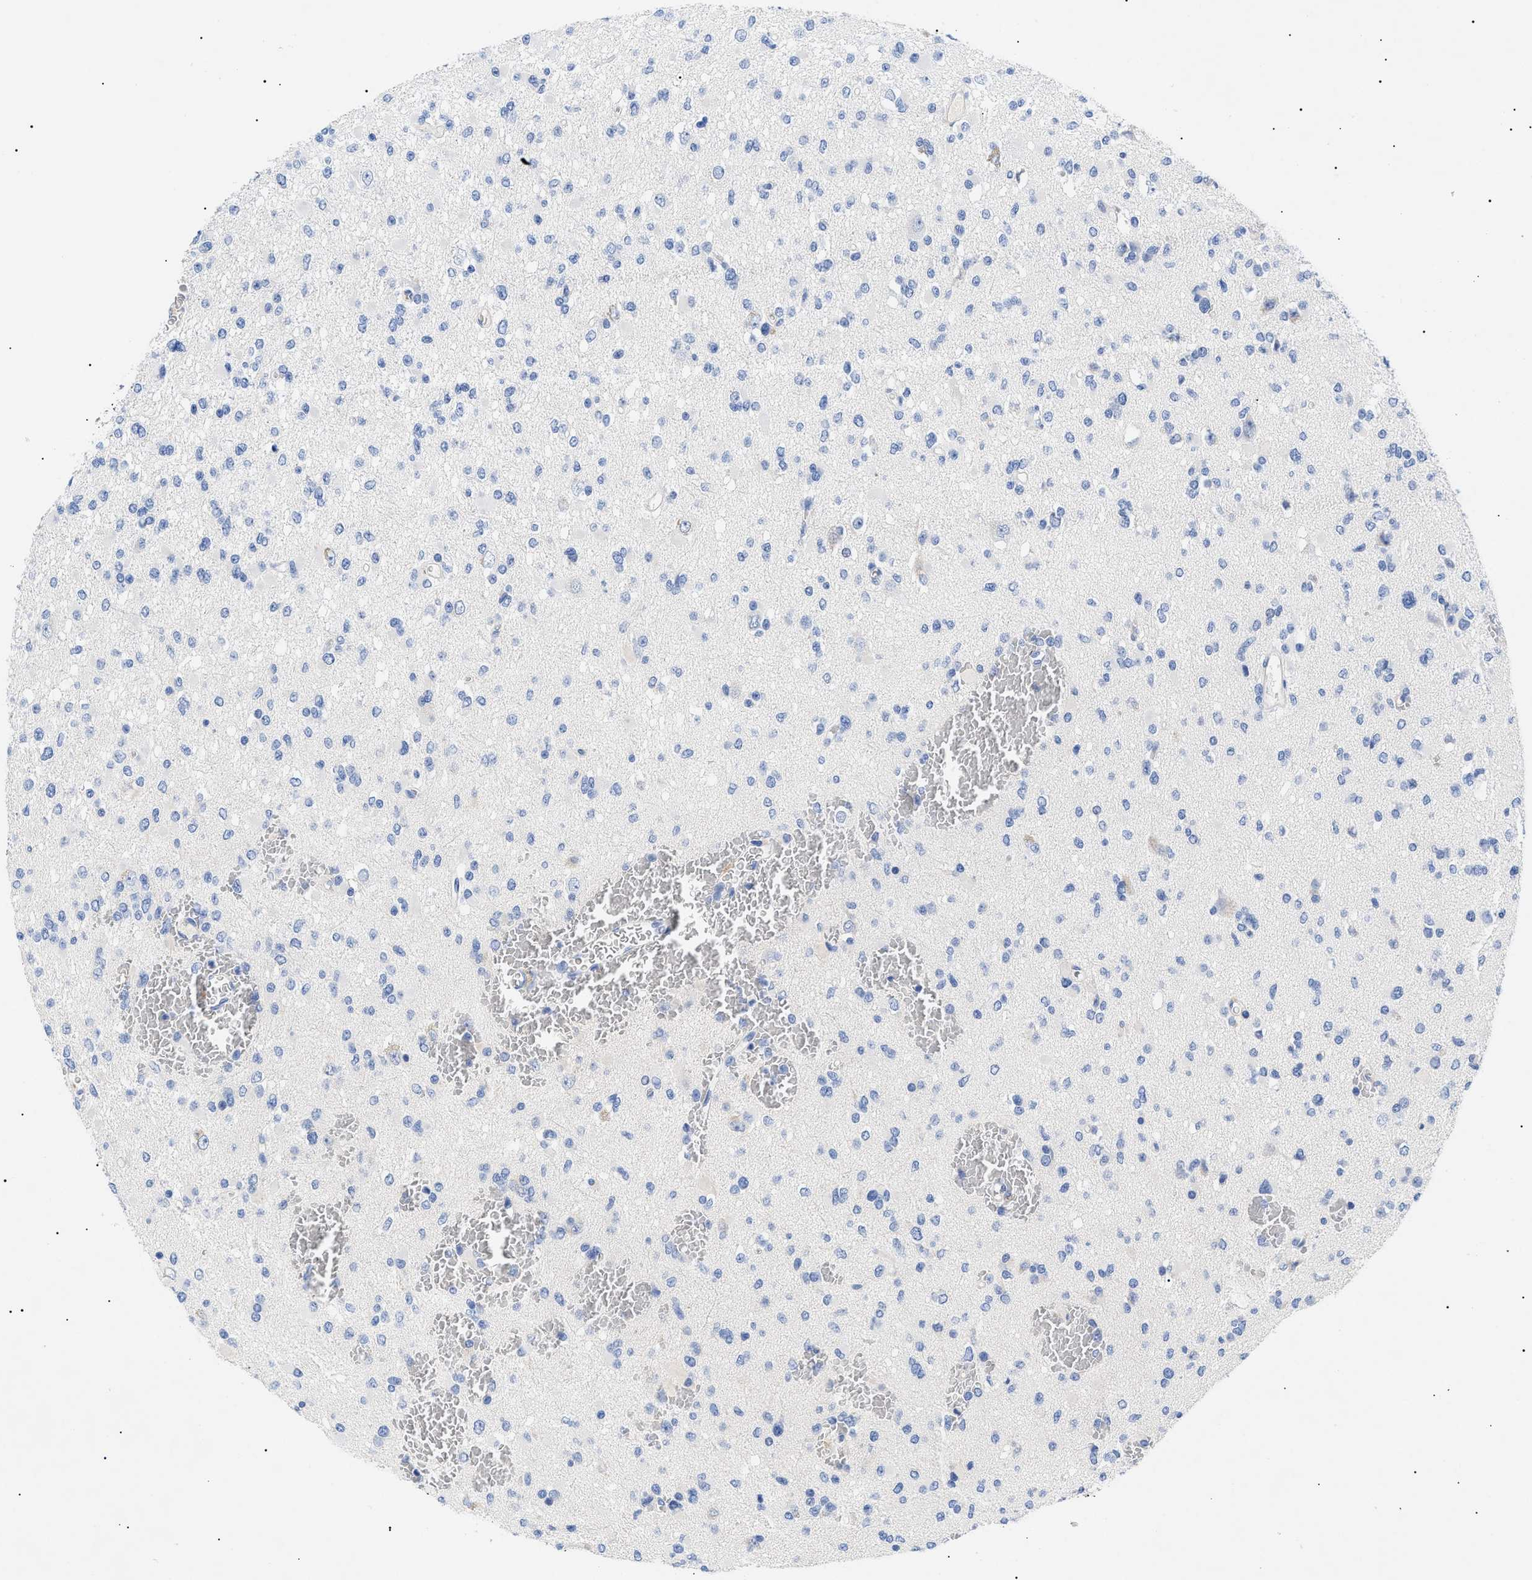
{"staining": {"intensity": "negative", "quantity": "none", "location": "none"}, "tissue": "glioma", "cell_type": "Tumor cells", "image_type": "cancer", "snomed": [{"axis": "morphology", "description": "Glioma, malignant, Low grade"}, {"axis": "topography", "description": "Brain"}], "caption": "DAB immunohistochemical staining of glioma shows no significant positivity in tumor cells.", "gene": "ACKR1", "patient": {"sex": "female", "age": 22}}